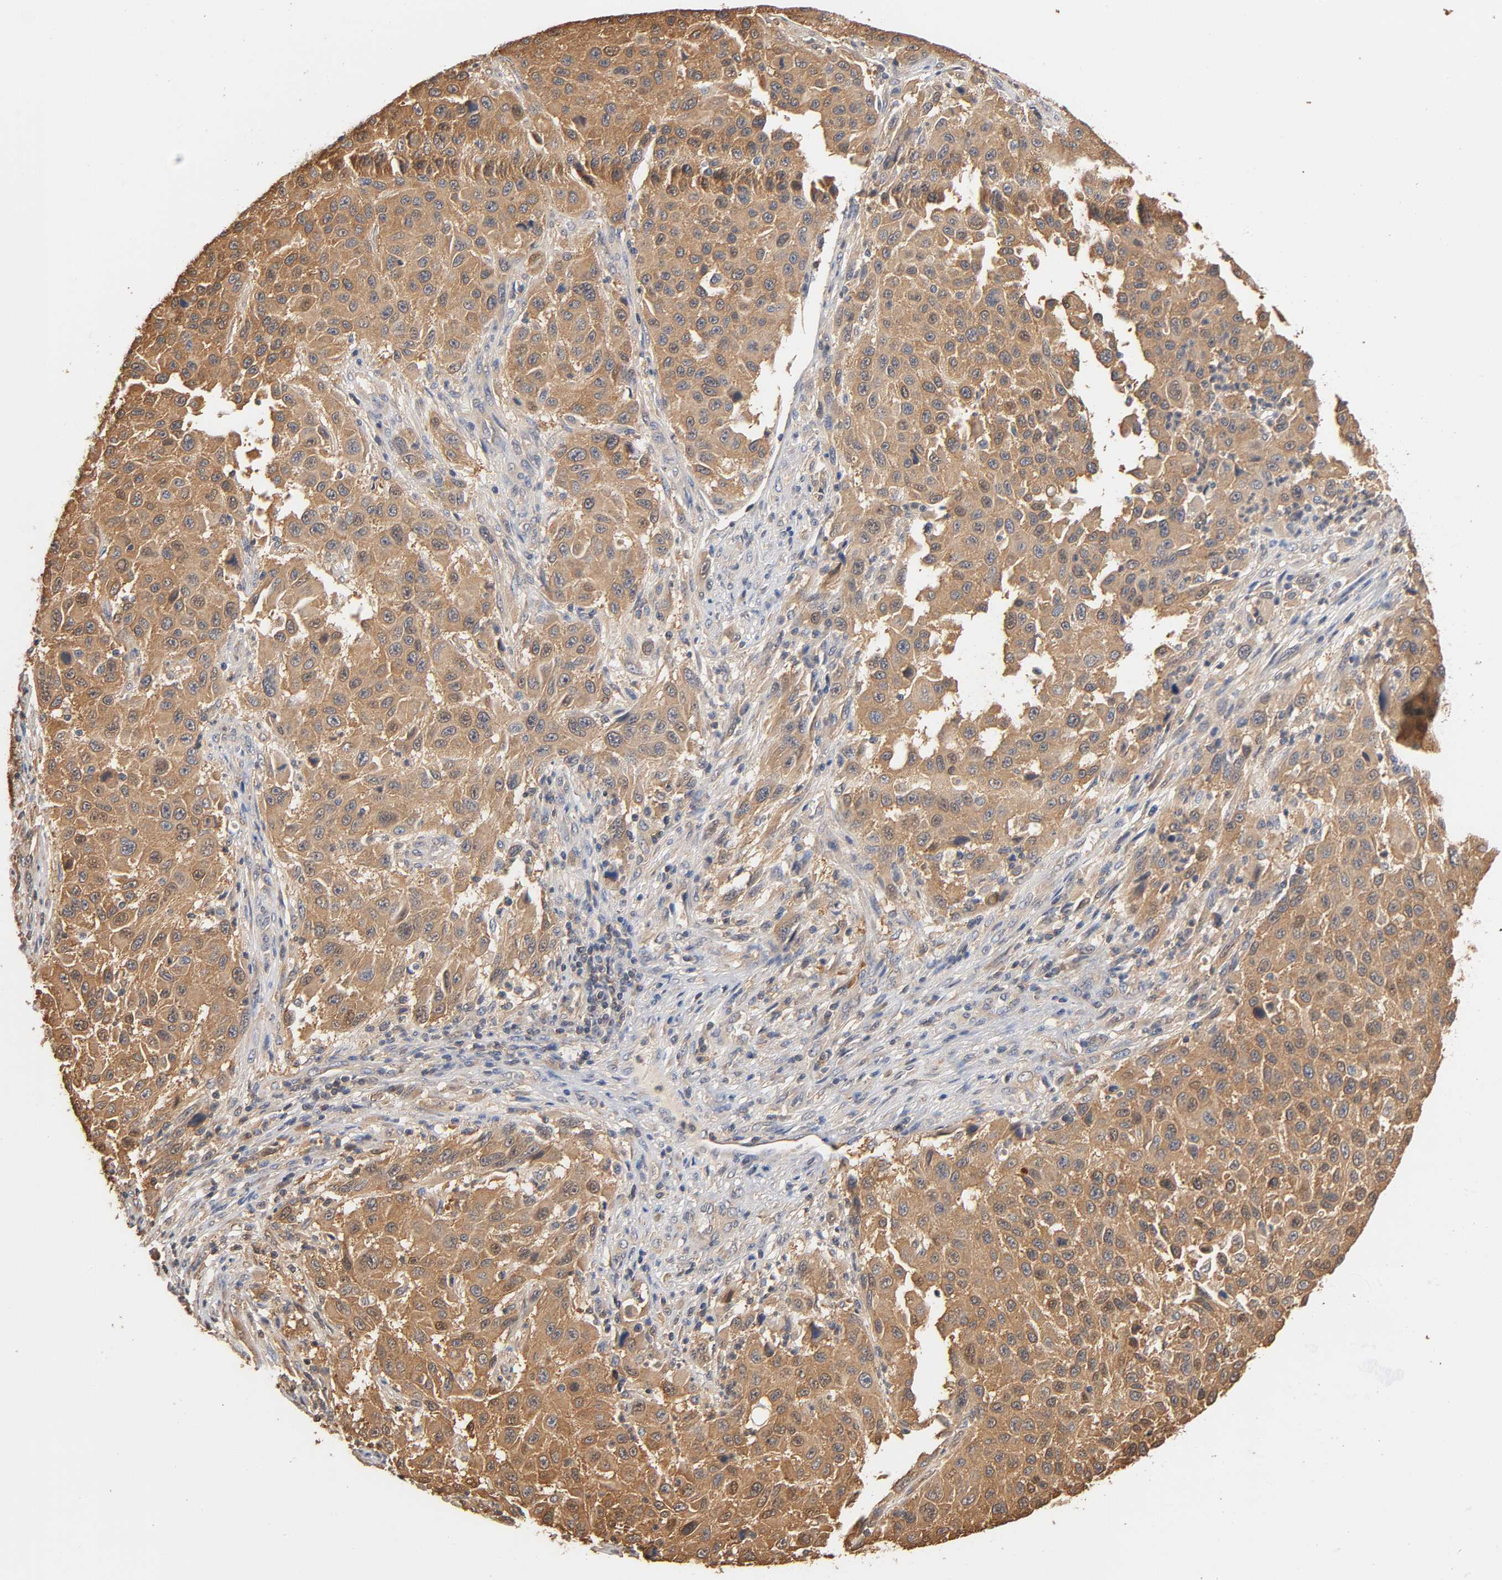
{"staining": {"intensity": "moderate", "quantity": ">75%", "location": "cytoplasmic/membranous"}, "tissue": "melanoma", "cell_type": "Tumor cells", "image_type": "cancer", "snomed": [{"axis": "morphology", "description": "Malignant melanoma, Metastatic site"}, {"axis": "topography", "description": "Lymph node"}], "caption": "Protein staining of malignant melanoma (metastatic site) tissue exhibits moderate cytoplasmic/membranous expression in approximately >75% of tumor cells.", "gene": "ALDOA", "patient": {"sex": "male", "age": 61}}